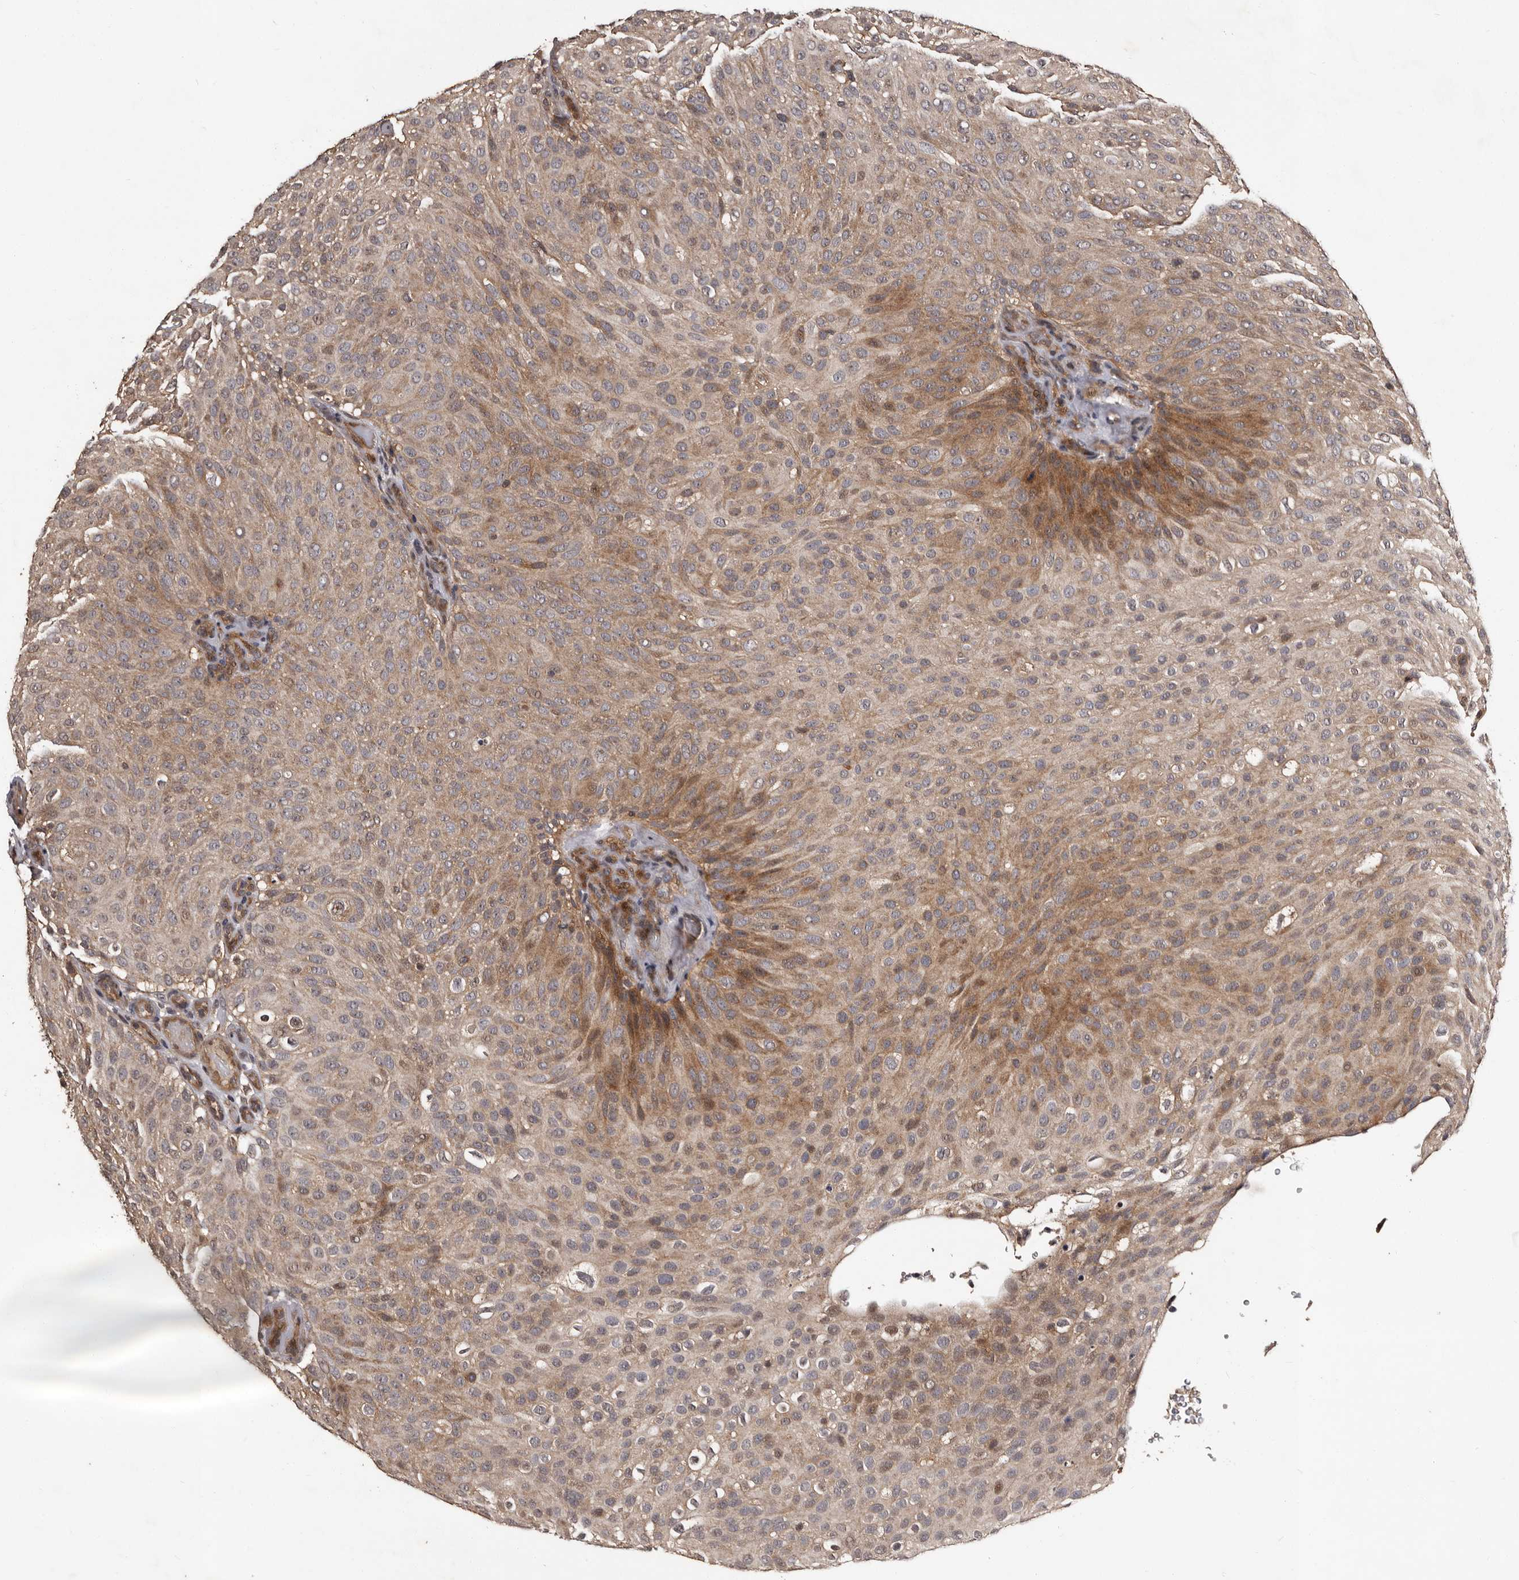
{"staining": {"intensity": "moderate", "quantity": ">75%", "location": "cytoplasmic/membranous"}, "tissue": "urothelial cancer", "cell_type": "Tumor cells", "image_type": "cancer", "snomed": [{"axis": "morphology", "description": "Urothelial carcinoma, Low grade"}, {"axis": "topography", "description": "Urinary bladder"}], "caption": "The immunohistochemical stain highlights moderate cytoplasmic/membranous positivity in tumor cells of urothelial carcinoma (low-grade) tissue.", "gene": "MKRN3", "patient": {"sex": "male", "age": 78}}